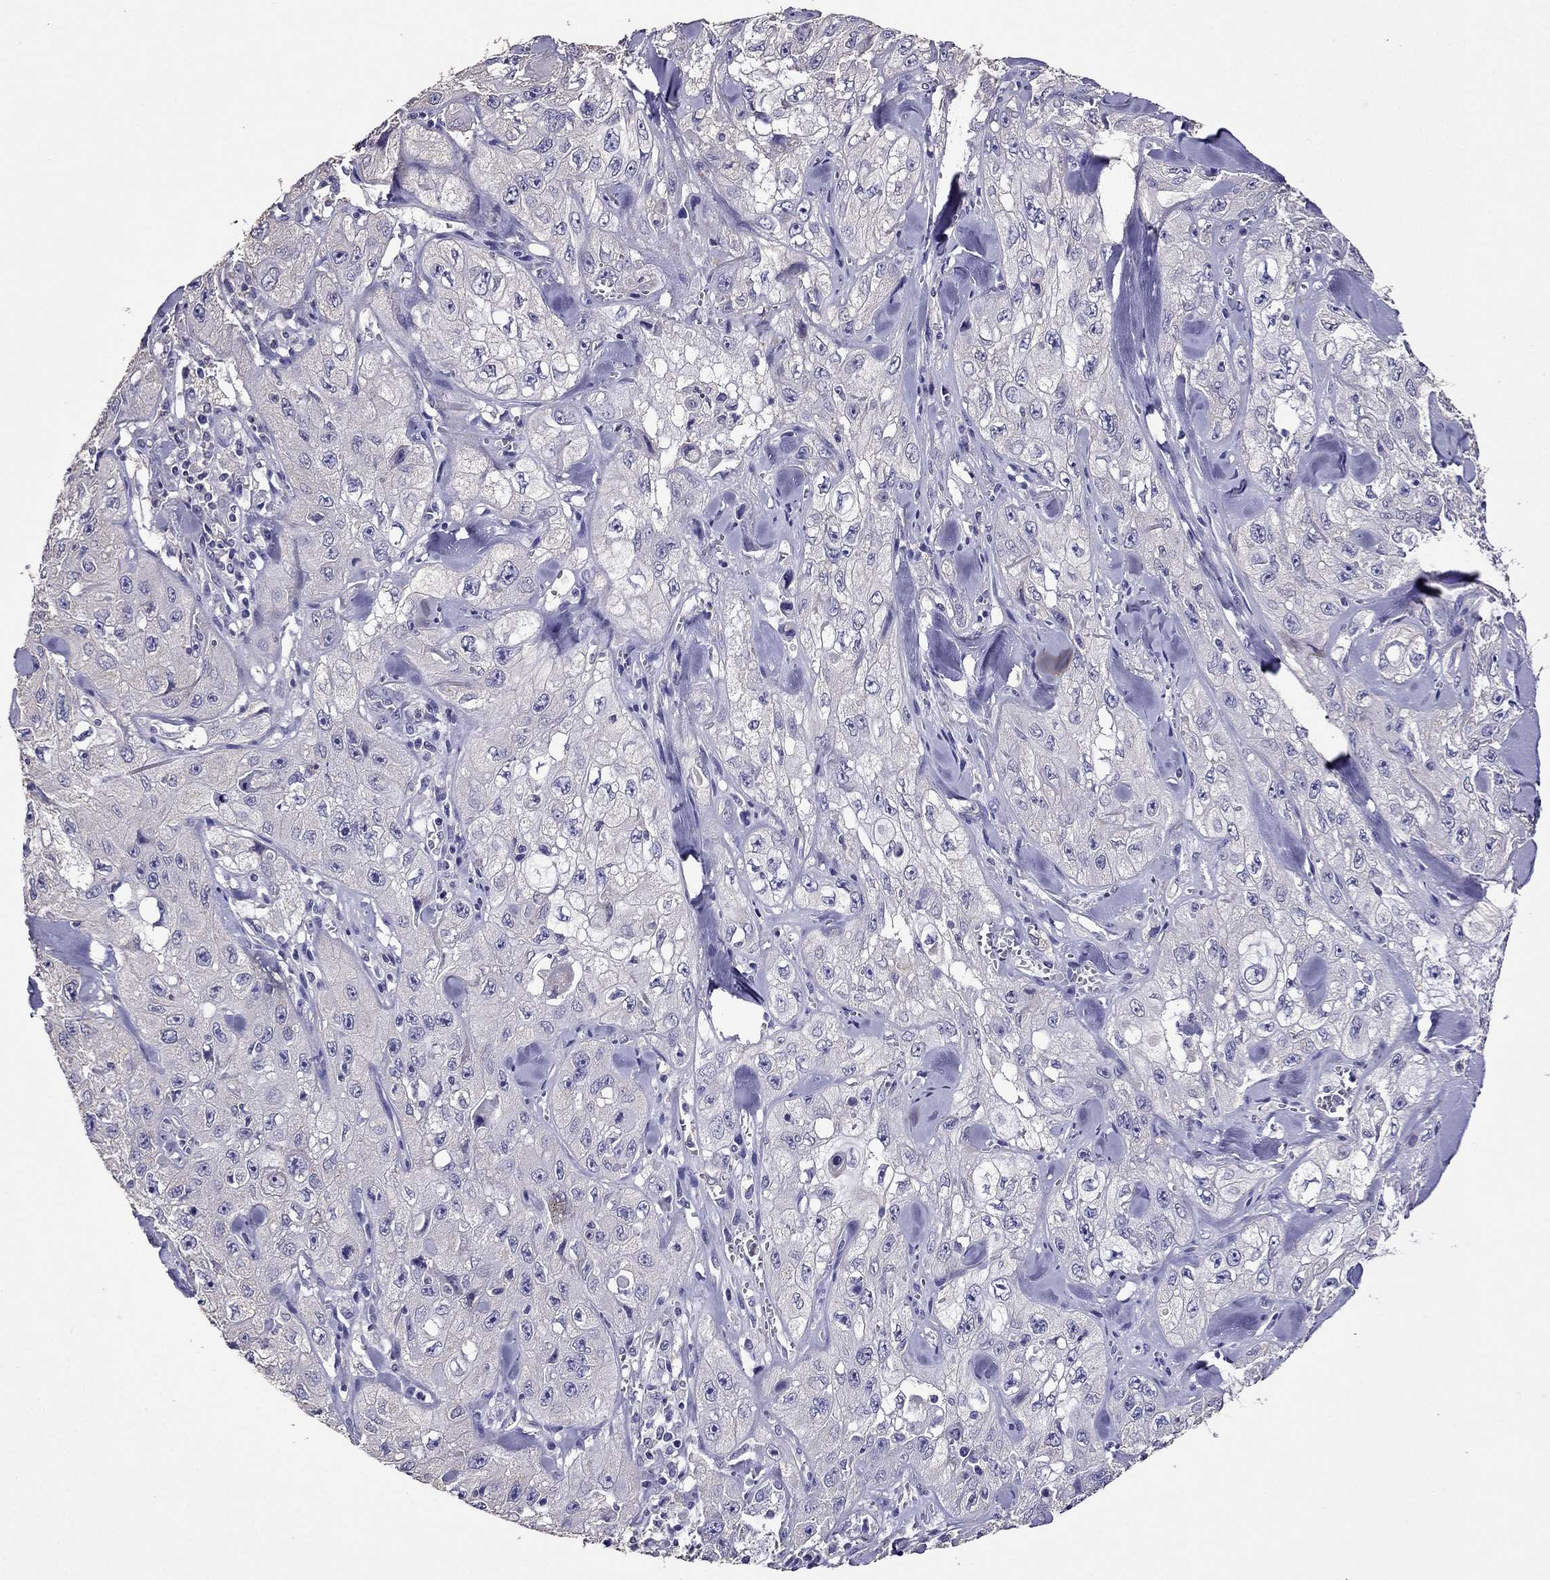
{"staining": {"intensity": "negative", "quantity": "none", "location": "none"}, "tissue": "skin cancer", "cell_type": "Tumor cells", "image_type": "cancer", "snomed": [{"axis": "morphology", "description": "Squamous cell carcinoma, NOS"}, {"axis": "topography", "description": "Skin"}, {"axis": "topography", "description": "Subcutis"}], "caption": "High power microscopy photomicrograph of an IHC histopathology image of skin cancer (squamous cell carcinoma), revealing no significant expression in tumor cells. (Stains: DAB (3,3'-diaminobenzidine) IHC with hematoxylin counter stain, Microscopy: brightfield microscopy at high magnification).", "gene": "NKX3-1", "patient": {"sex": "male", "age": 73}}